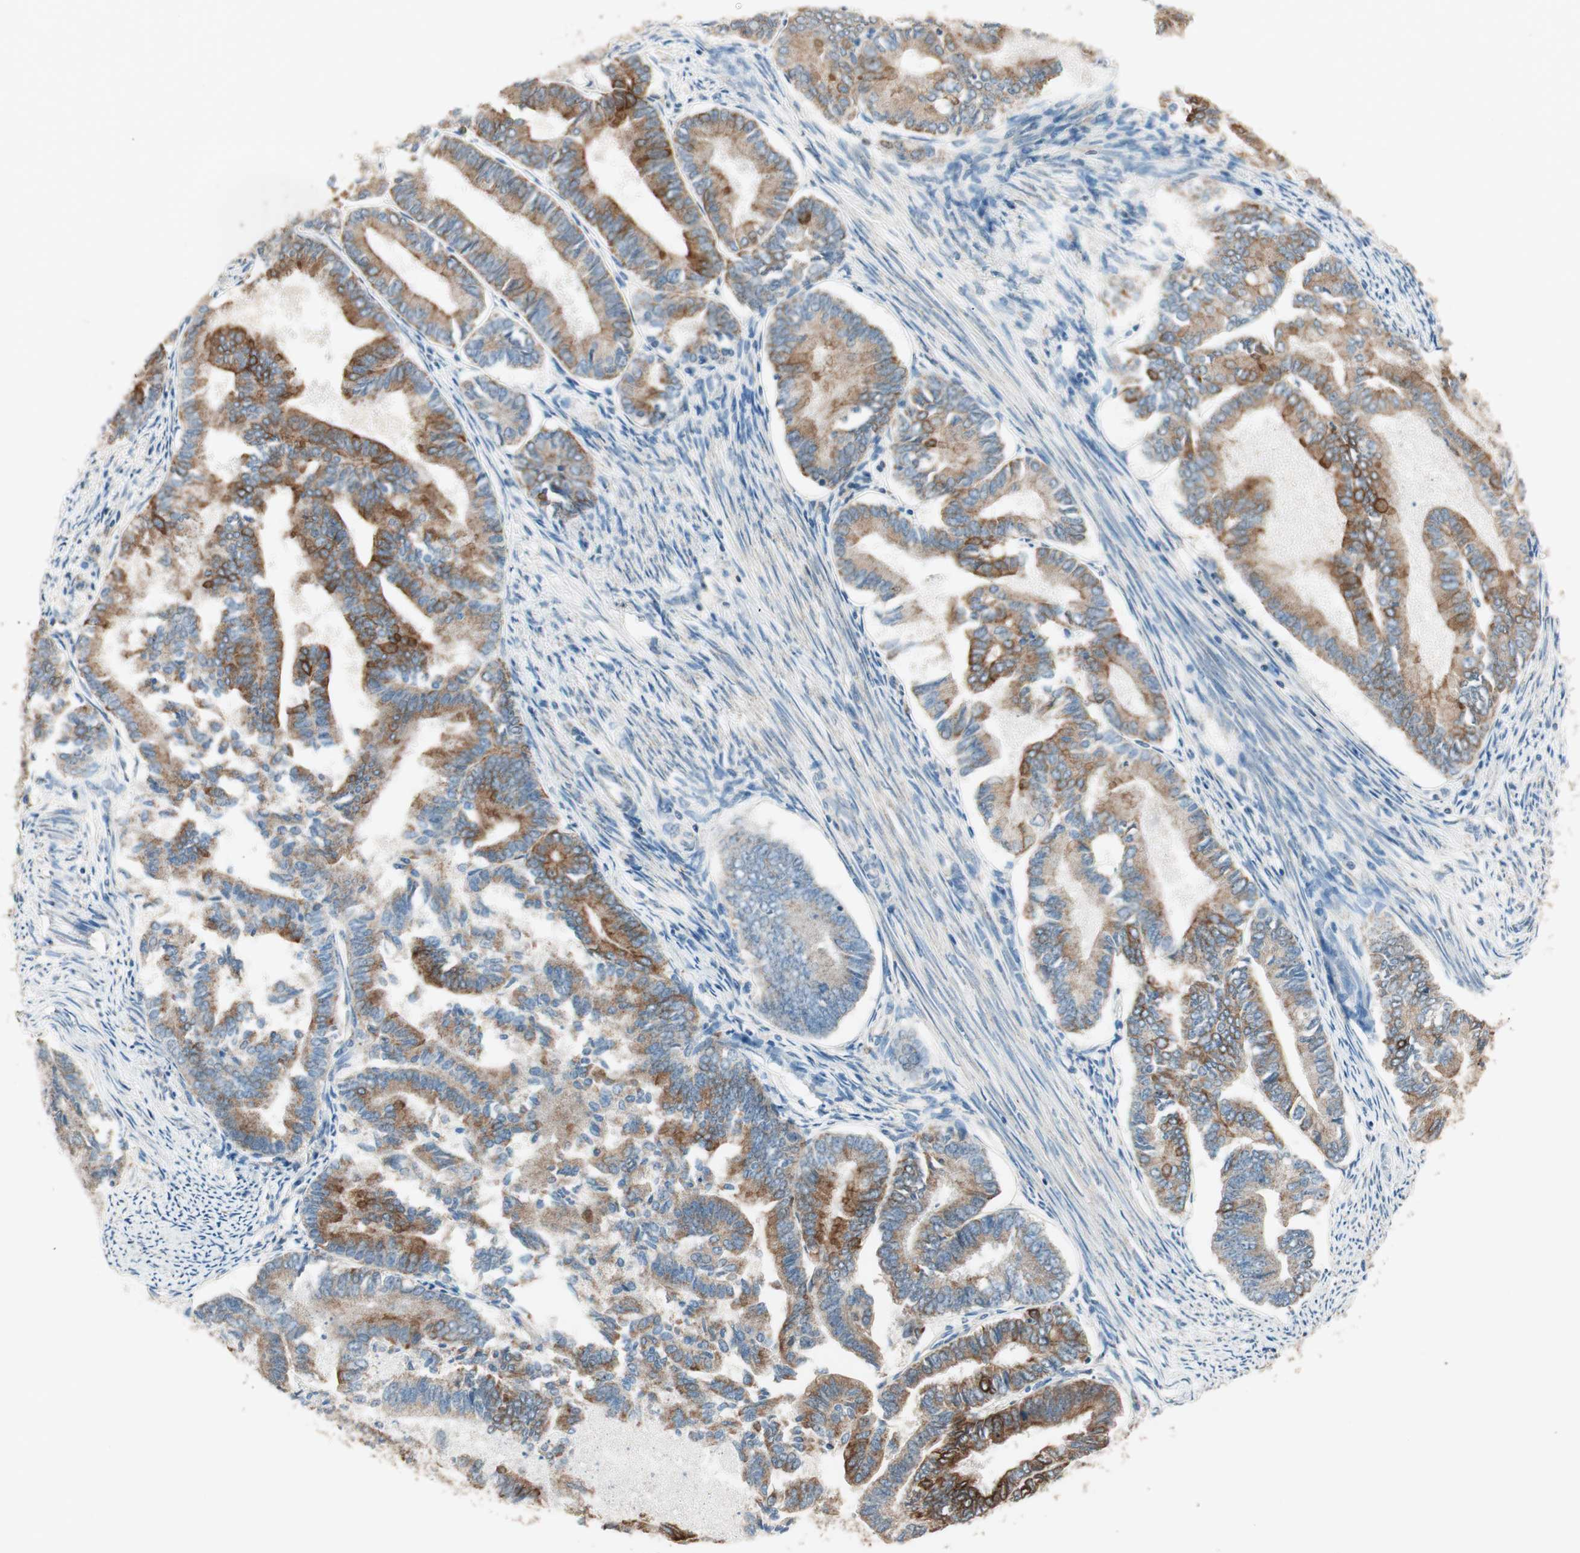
{"staining": {"intensity": "moderate", "quantity": "25%-75%", "location": "cytoplasmic/membranous"}, "tissue": "endometrial cancer", "cell_type": "Tumor cells", "image_type": "cancer", "snomed": [{"axis": "morphology", "description": "Adenocarcinoma, NOS"}, {"axis": "topography", "description": "Endometrium"}], "caption": "Protein analysis of adenocarcinoma (endometrial) tissue displays moderate cytoplasmic/membranous staining in about 25%-75% of tumor cells.", "gene": "TRIM21", "patient": {"sex": "female", "age": 86}}